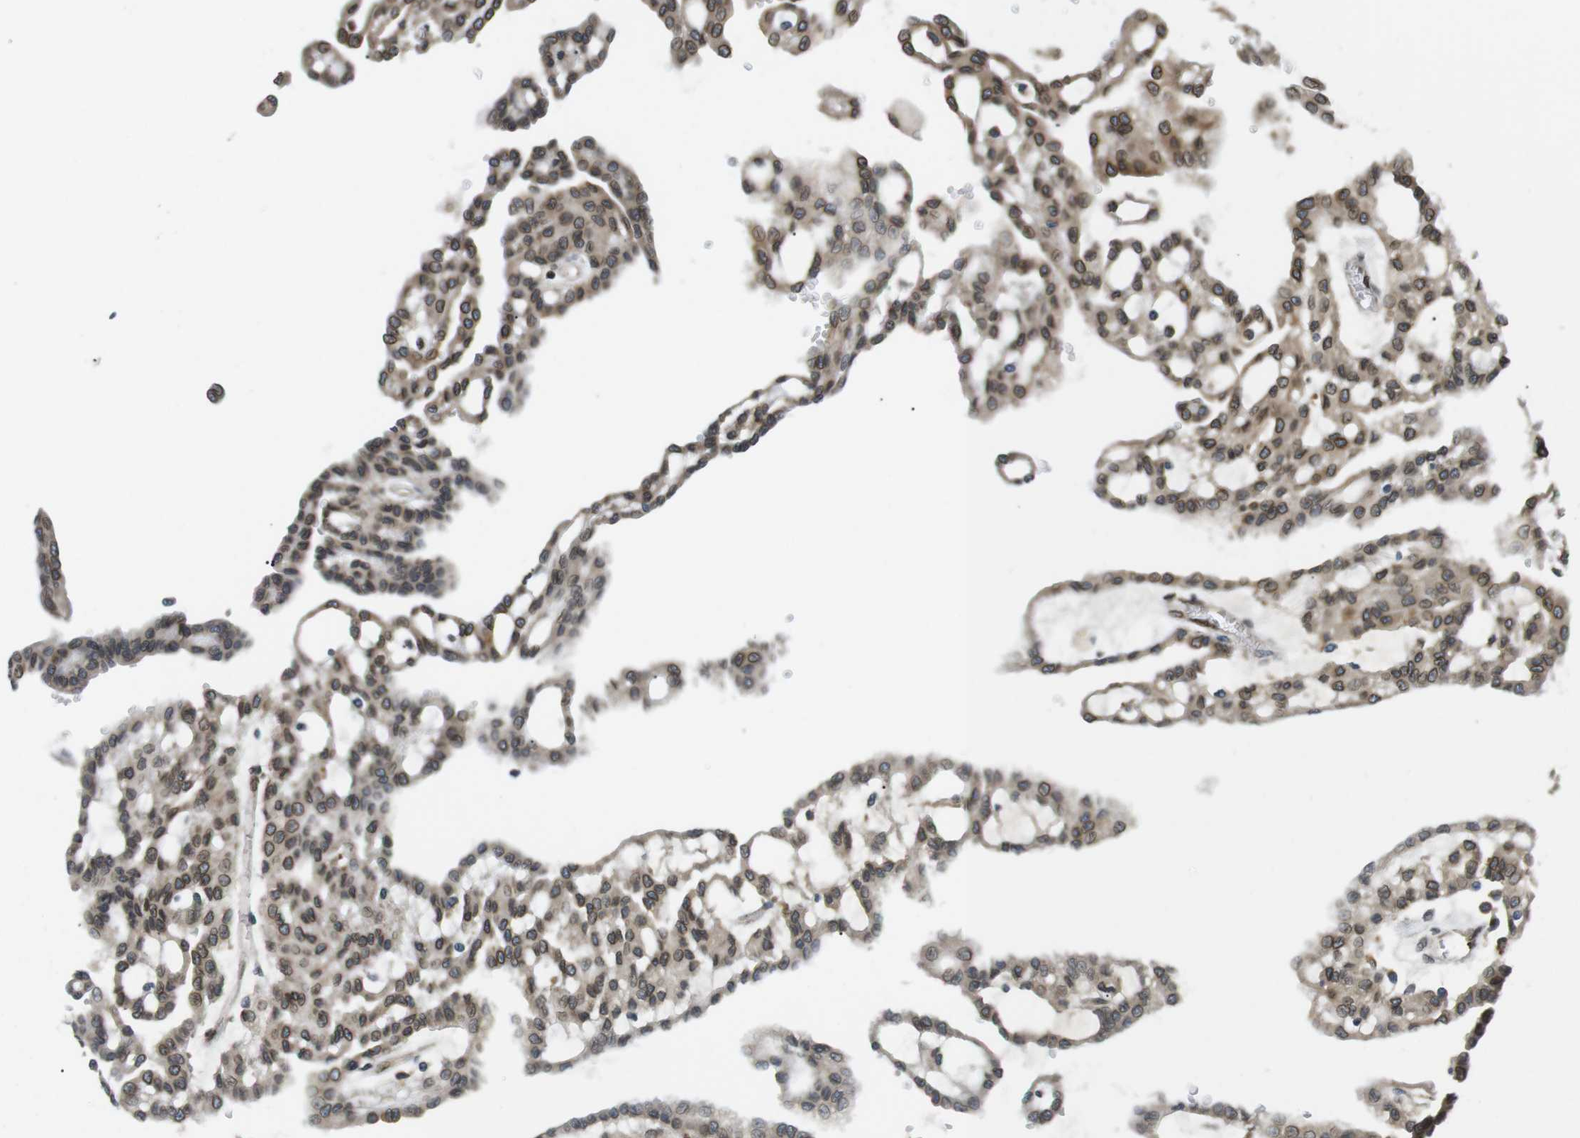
{"staining": {"intensity": "moderate", "quantity": ">75%", "location": "cytoplasmic/membranous,nuclear"}, "tissue": "renal cancer", "cell_type": "Tumor cells", "image_type": "cancer", "snomed": [{"axis": "morphology", "description": "Adenocarcinoma, NOS"}, {"axis": "topography", "description": "Kidney"}], "caption": "Immunohistochemistry (IHC) histopathology image of neoplastic tissue: human renal cancer stained using immunohistochemistry (IHC) reveals medium levels of moderate protein expression localized specifically in the cytoplasmic/membranous and nuclear of tumor cells, appearing as a cytoplasmic/membranous and nuclear brown color.", "gene": "TMX4", "patient": {"sex": "male", "age": 63}}